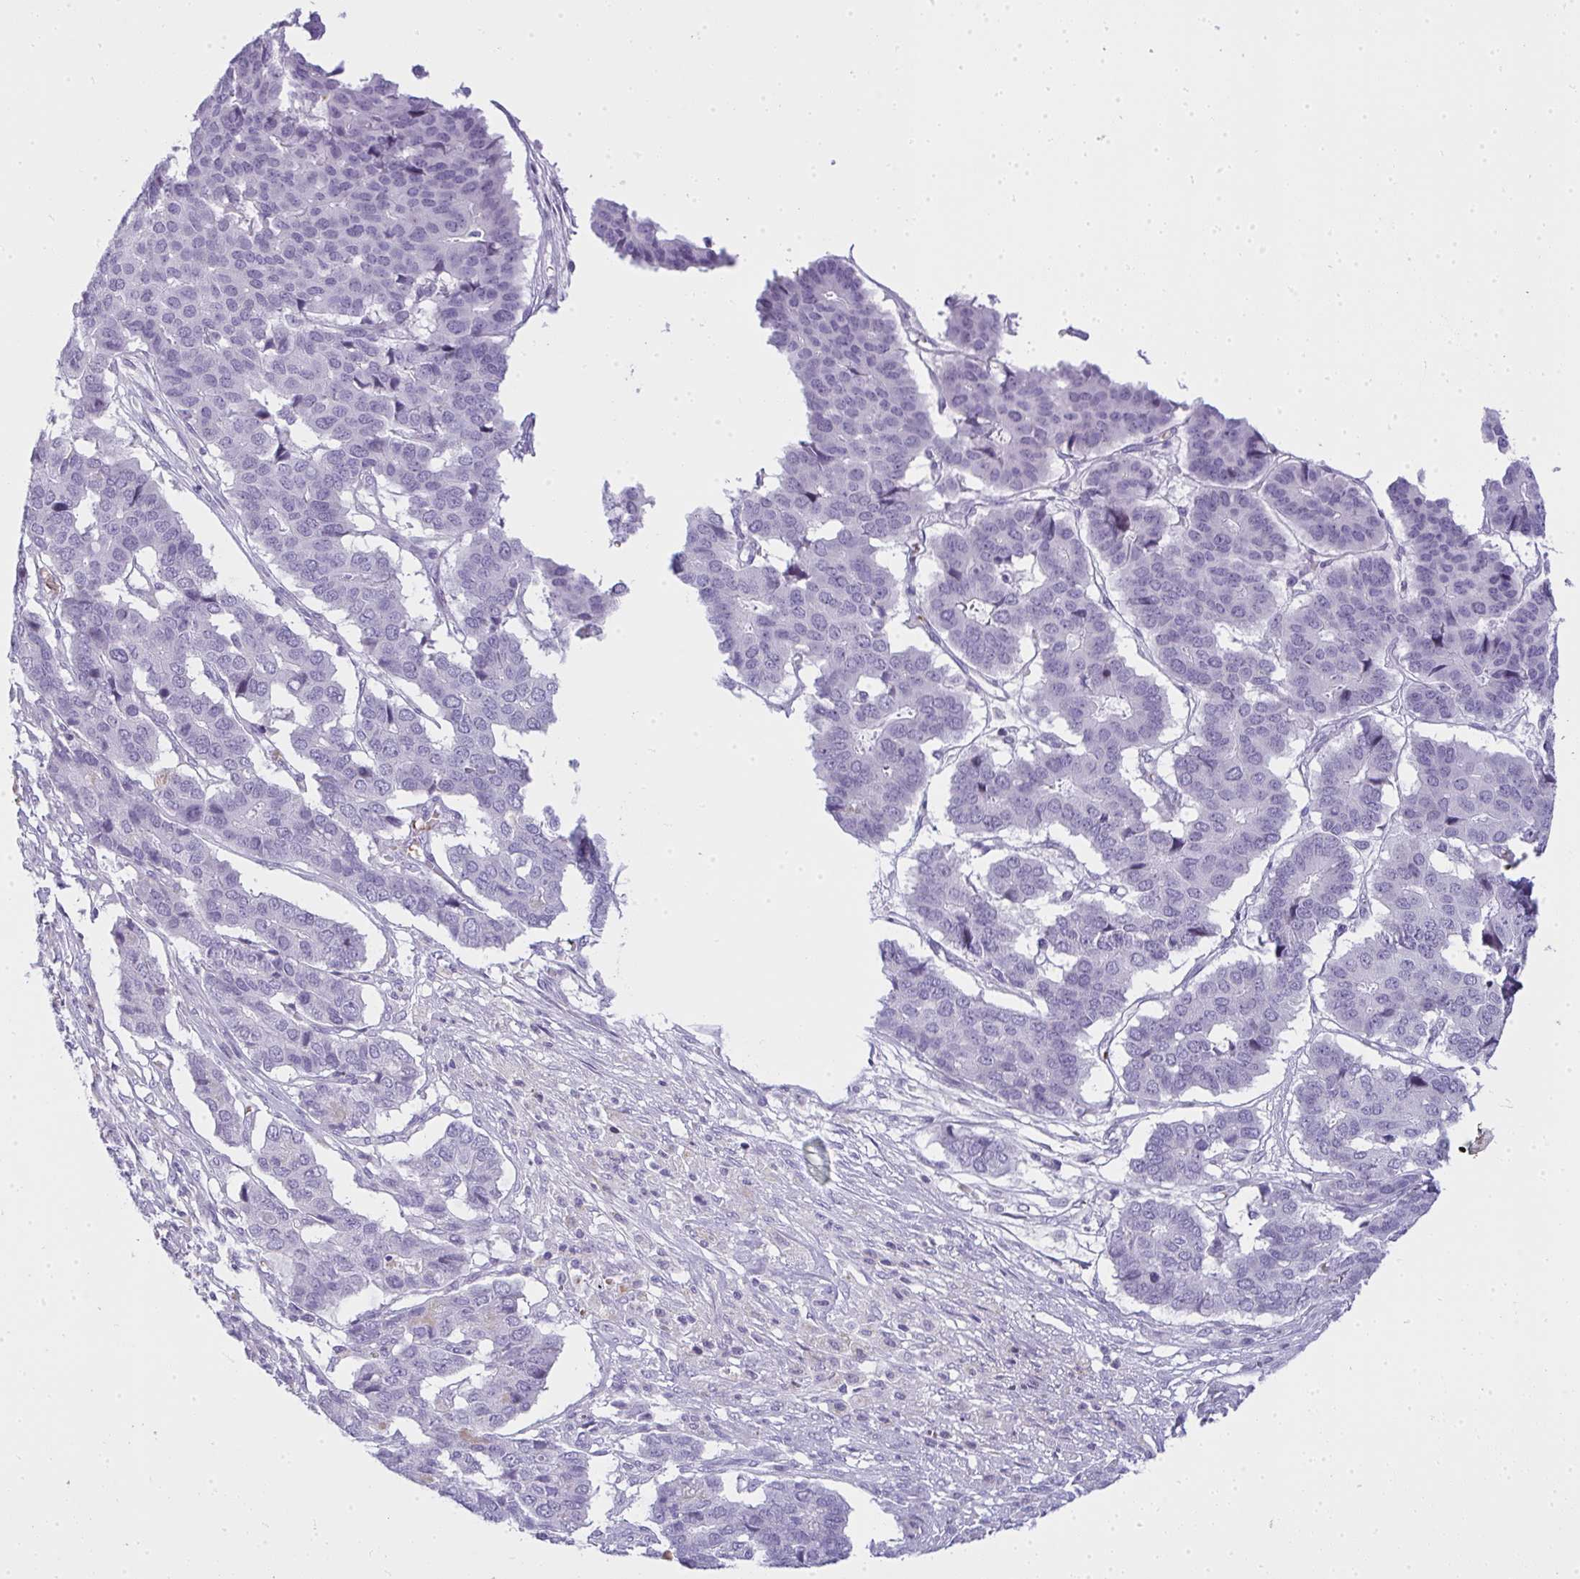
{"staining": {"intensity": "negative", "quantity": "none", "location": "none"}, "tissue": "pancreatic cancer", "cell_type": "Tumor cells", "image_type": "cancer", "snomed": [{"axis": "morphology", "description": "Adenocarcinoma, NOS"}, {"axis": "topography", "description": "Pancreas"}], "caption": "Protein analysis of pancreatic cancer shows no significant expression in tumor cells.", "gene": "ZNF182", "patient": {"sex": "male", "age": 50}}